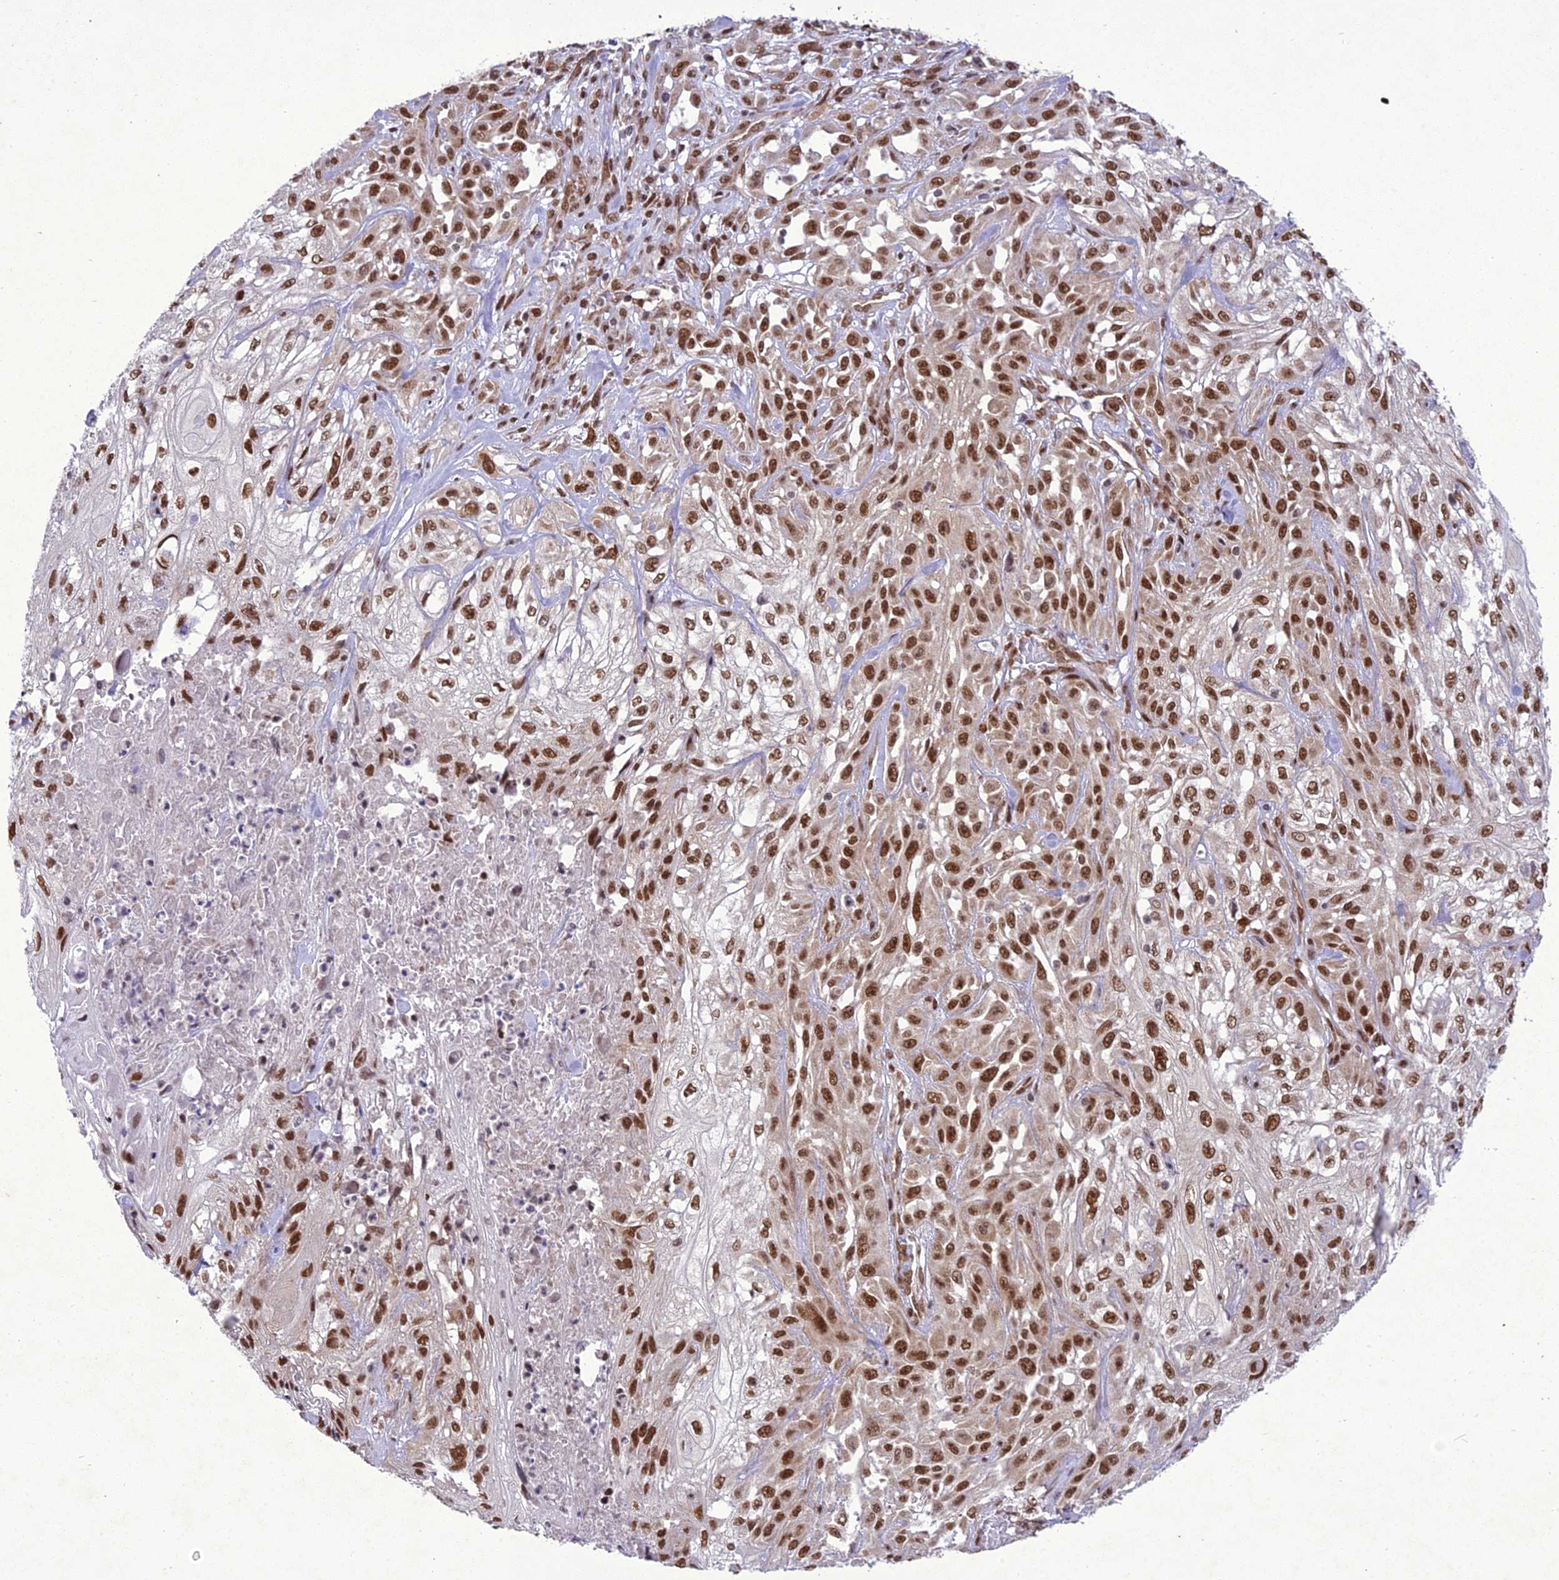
{"staining": {"intensity": "strong", "quantity": ">75%", "location": "nuclear"}, "tissue": "skin cancer", "cell_type": "Tumor cells", "image_type": "cancer", "snomed": [{"axis": "morphology", "description": "Squamous cell carcinoma, NOS"}, {"axis": "morphology", "description": "Squamous cell carcinoma, metastatic, NOS"}, {"axis": "topography", "description": "Skin"}, {"axis": "topography", "description": "Lymph node"}], "caption": "Immunohistochemical staining of human skin metastatic squamous cell carcinoma demonstrates high levels of strong nuclear protein staining in about >75% of tumor cells. The protein is stained brown, and the nuclei are stained in blue (DAB IHC with brightfield microscopy, high magnification).", "gene": "DDX1", "patient": {"sex": "male", "age": 75}}